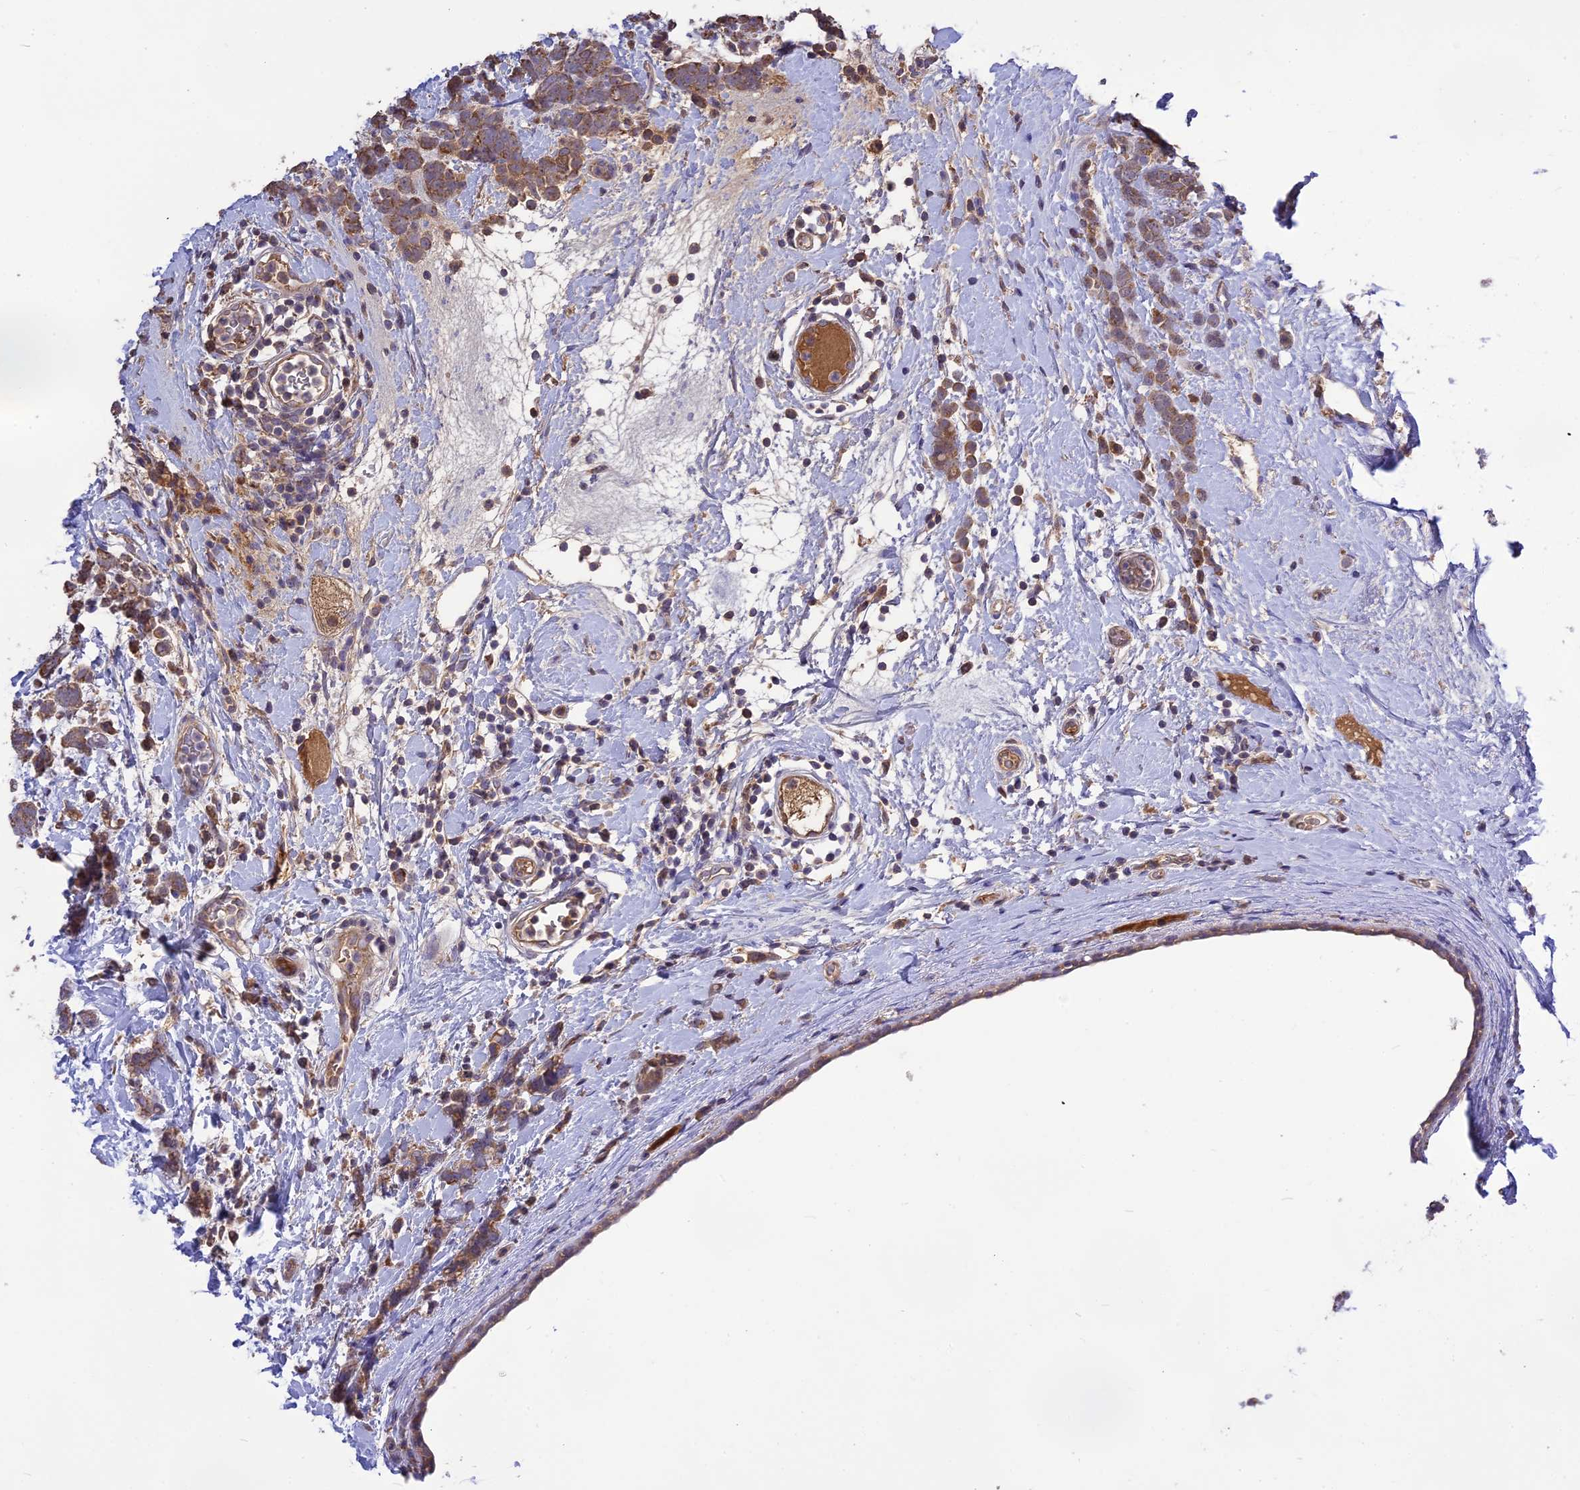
{"staining": {"intensity": "moderate", "quantity": ">75%", "location": "cytoplasmic/membranous"}, "tissue": "breast cancer", "cell_type": "Tumor cells", "image_type": "cancer", "snomed": [{"axis": "morphology", "description": "Lobular carcinoma"}, {"axis": "topography", "description": "Breast"}], "caption": "Immunohistochemistry of lobular carcinoma (breast) displays medium levels of moderate cytoplasmic/membranous positivity in approximately >75% of tumor cells.", "gene": "NUDT8", "patient": {"sex": "female", "age": 58}}